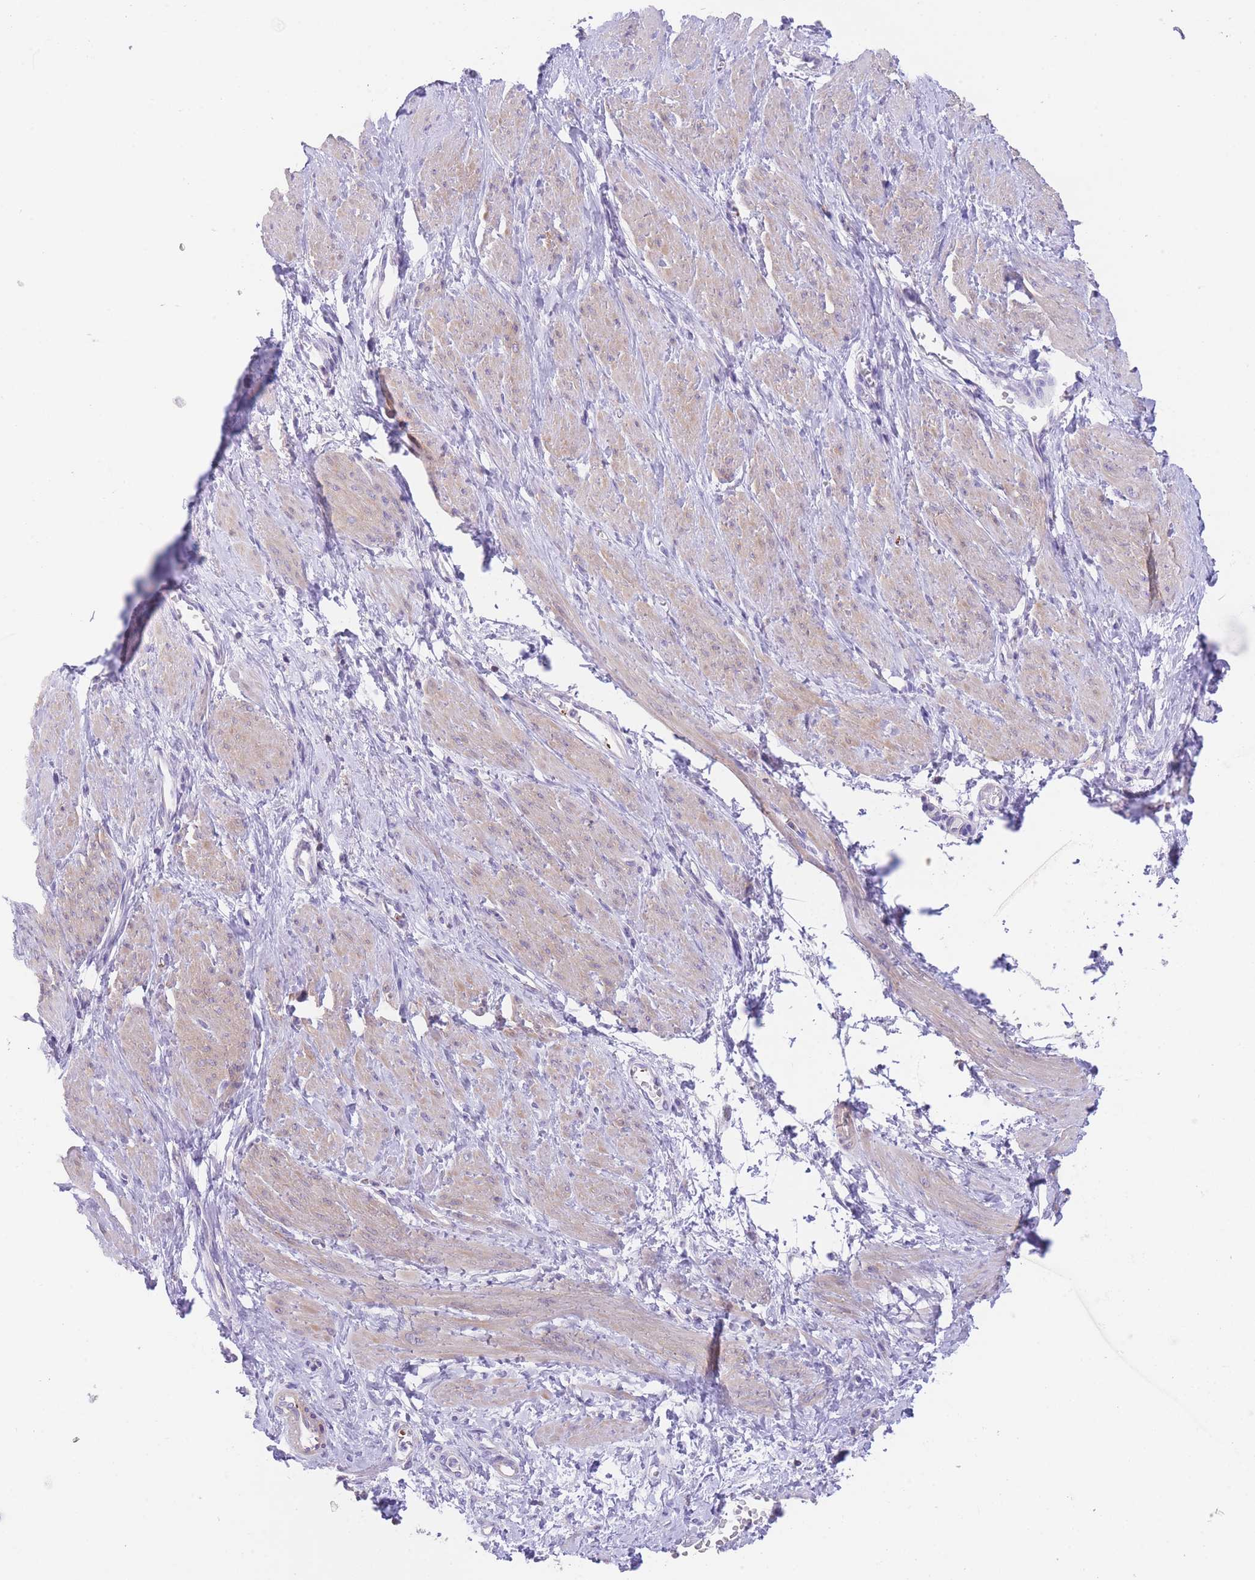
{"staining": {"intensity": "weak", "quantity": "<25%", "location": "cytoplasmic/membranous"}, "tissue": "smooth muscle", "cell_type": "Smooth muscle cells", "image_type": "normal", "snomed": [{"axis": "morphology", "description": "Normal tissue, NOS"}, {"axis": "topography", "description": "Smooth muscle"}, {"axis": "topography", "description": "Uterus"}], "caption": "Immunohistochemistry (IHC) histopathology image of normal smooth muscle: smooth muscle stained with DAB (3,3'-diaminobenzidine) displays no significant protein staining in smooth muscle cells.", "gene": "ENSG00000289258", "patient": {"sex": "female", "age": 39}}